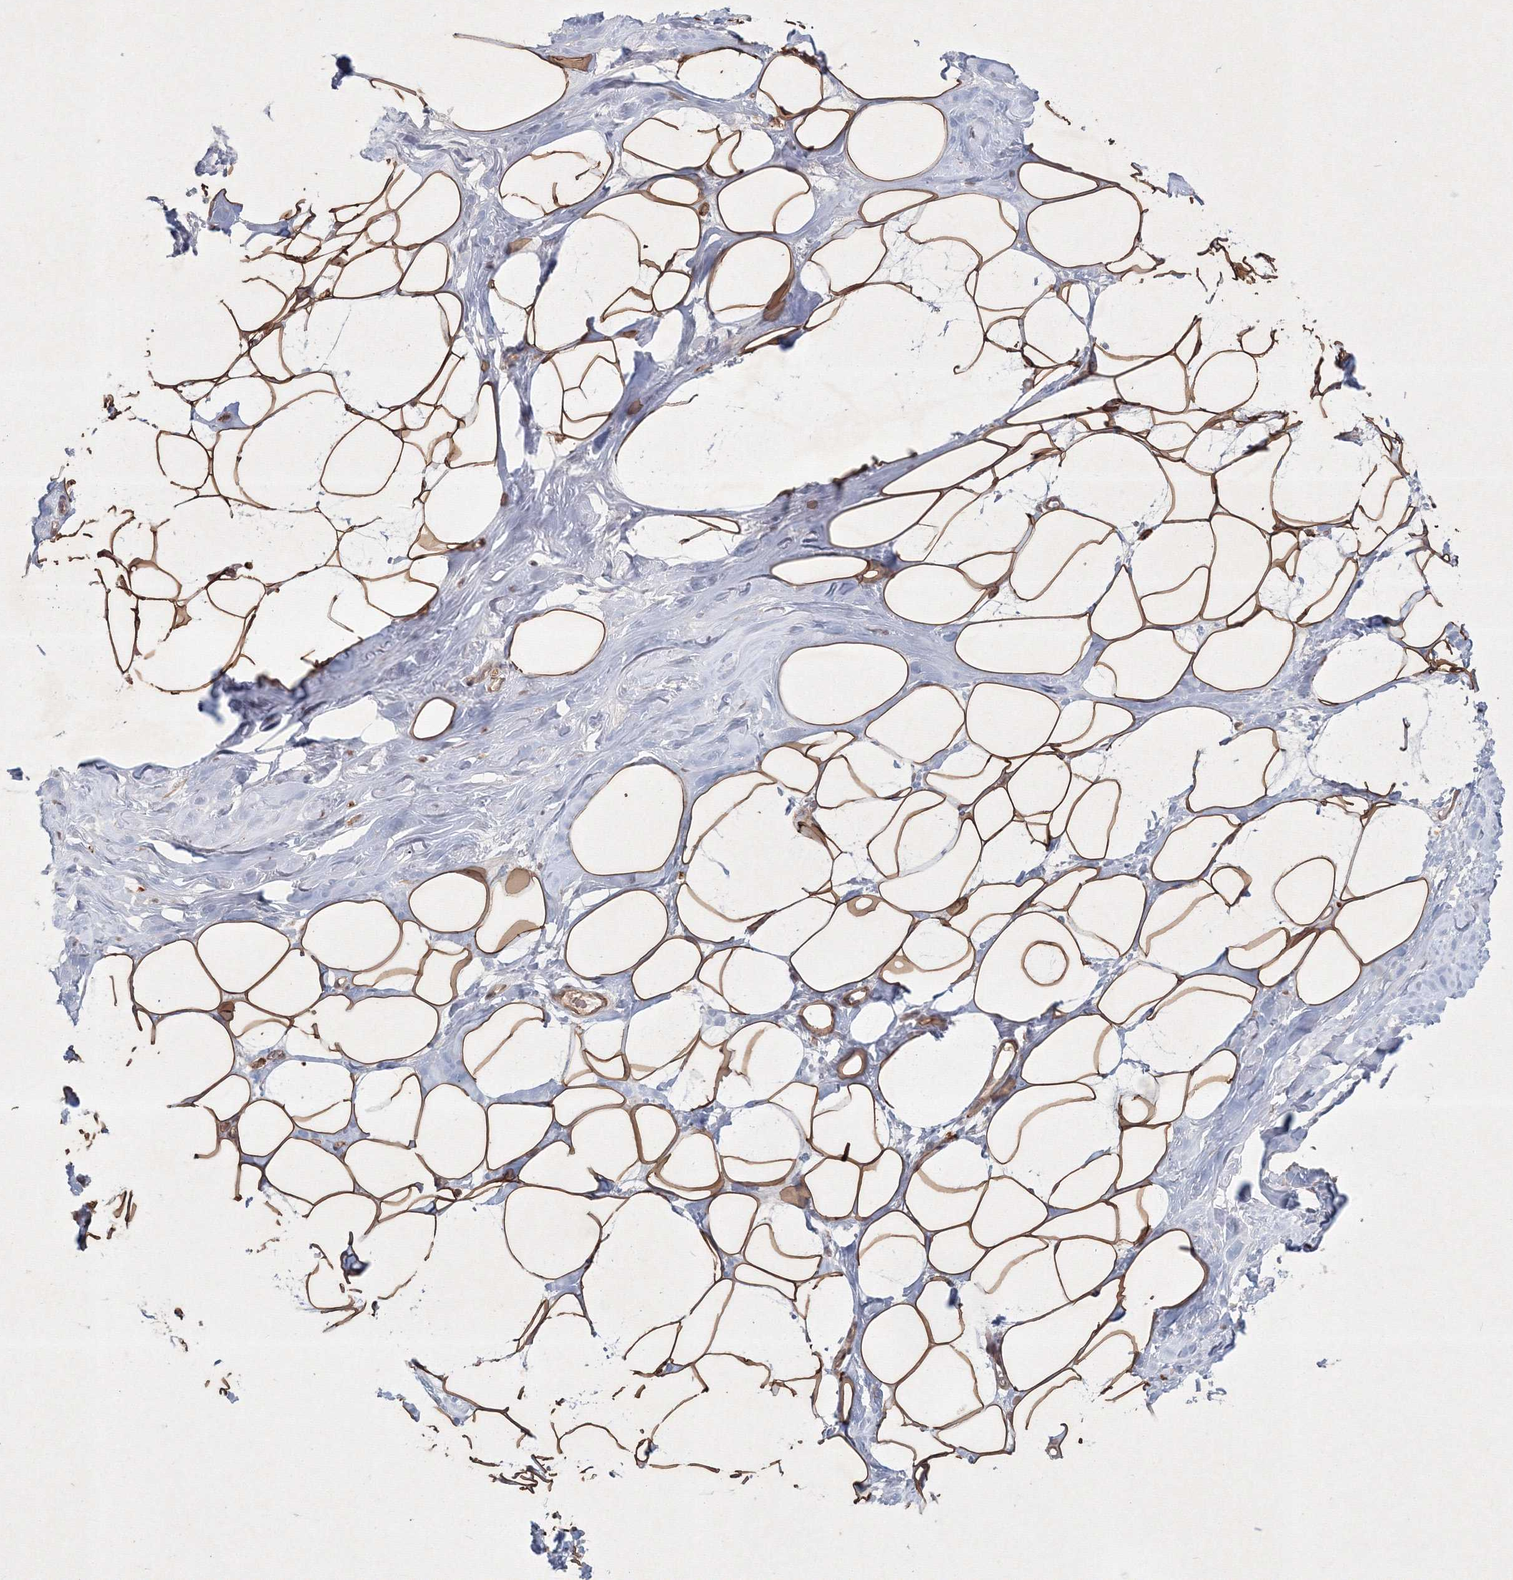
{"staining": {"intensity": "strong", "quantity": ">75%", "location": "cytoplasmic/membranous"}, "tissue": "adipose tissue", "cell_type": "Adipocytes", "image_type": "normal", "snomed": [{"axis": "morphology", "description": "Normal tissue, NOS"}, {"axis": "morphology", "description": "Fibrosis, NOS"}, {"axis": "topography", "description": "Breast"}, {"axis": "topography", "description": "Adipose tissue"}], "caption": "Adipose tissue stained with DAB (3,3'-diaminobenzidine) immunohistochemistry (IHC) displays high levels of strong cytoplasmic/membranous positivity in about >75% of adipocytes.", "gene": "KIF20A", "patient": {"sex": "female", "age": 39}}